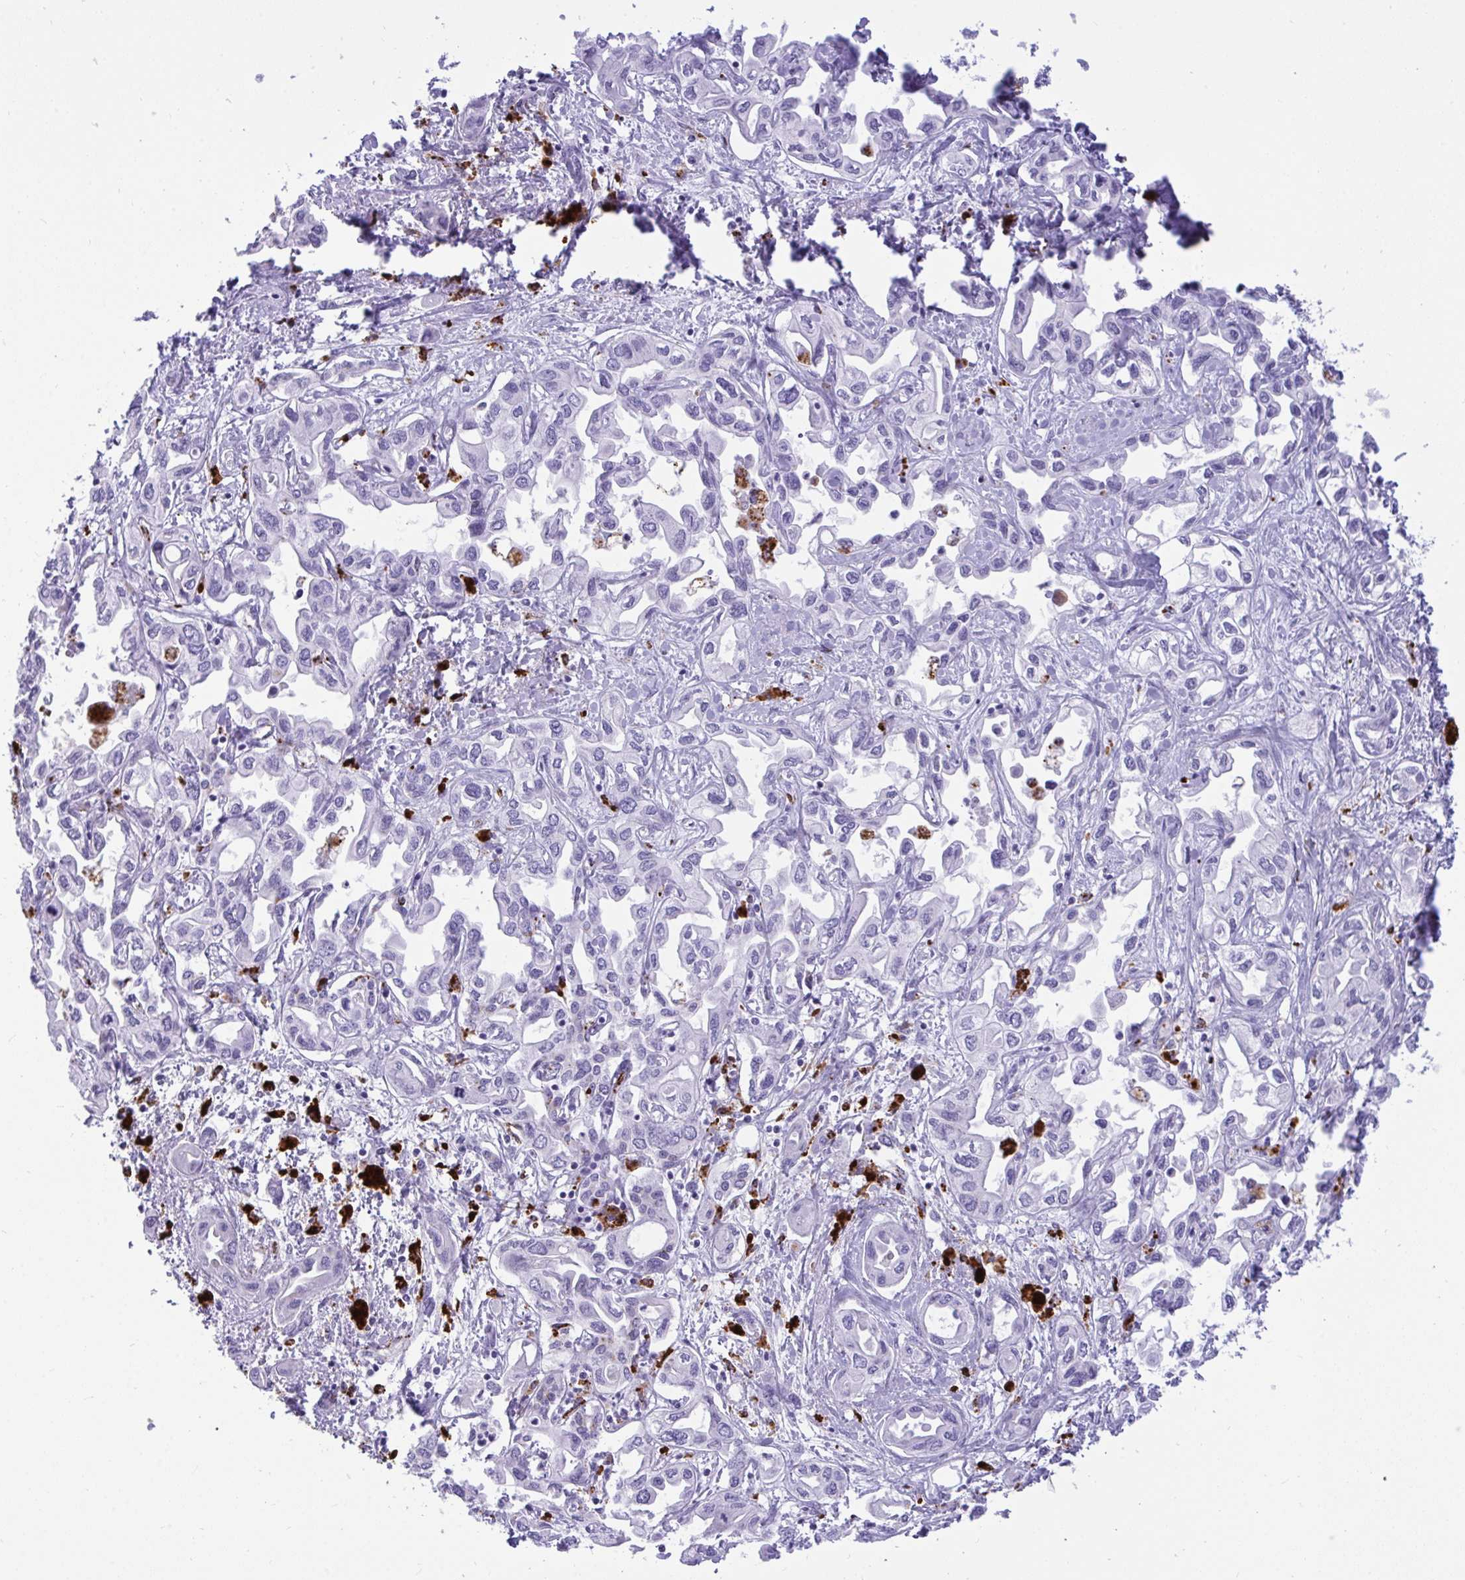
{"staining": {"intensity": "negative", "quantity": "none", "location": "none"}, "tissue": "liver cancer", "cell_type": "Tumor cells", "image_type": "cancer", "snomed": [{"axis": "morphology", "description": "Cholangiocarcinoma"}, {"axis": "topography", "description": "Liver"}], "caption": "Immunohistochemistry (IHC) histopathology image of human cholangiocarcinoma (liver) stained for a protein (brown), which displays no positivity in tumor cells.", "gene": "CPVL", "patient": {"sex": "female", "age": 64}}